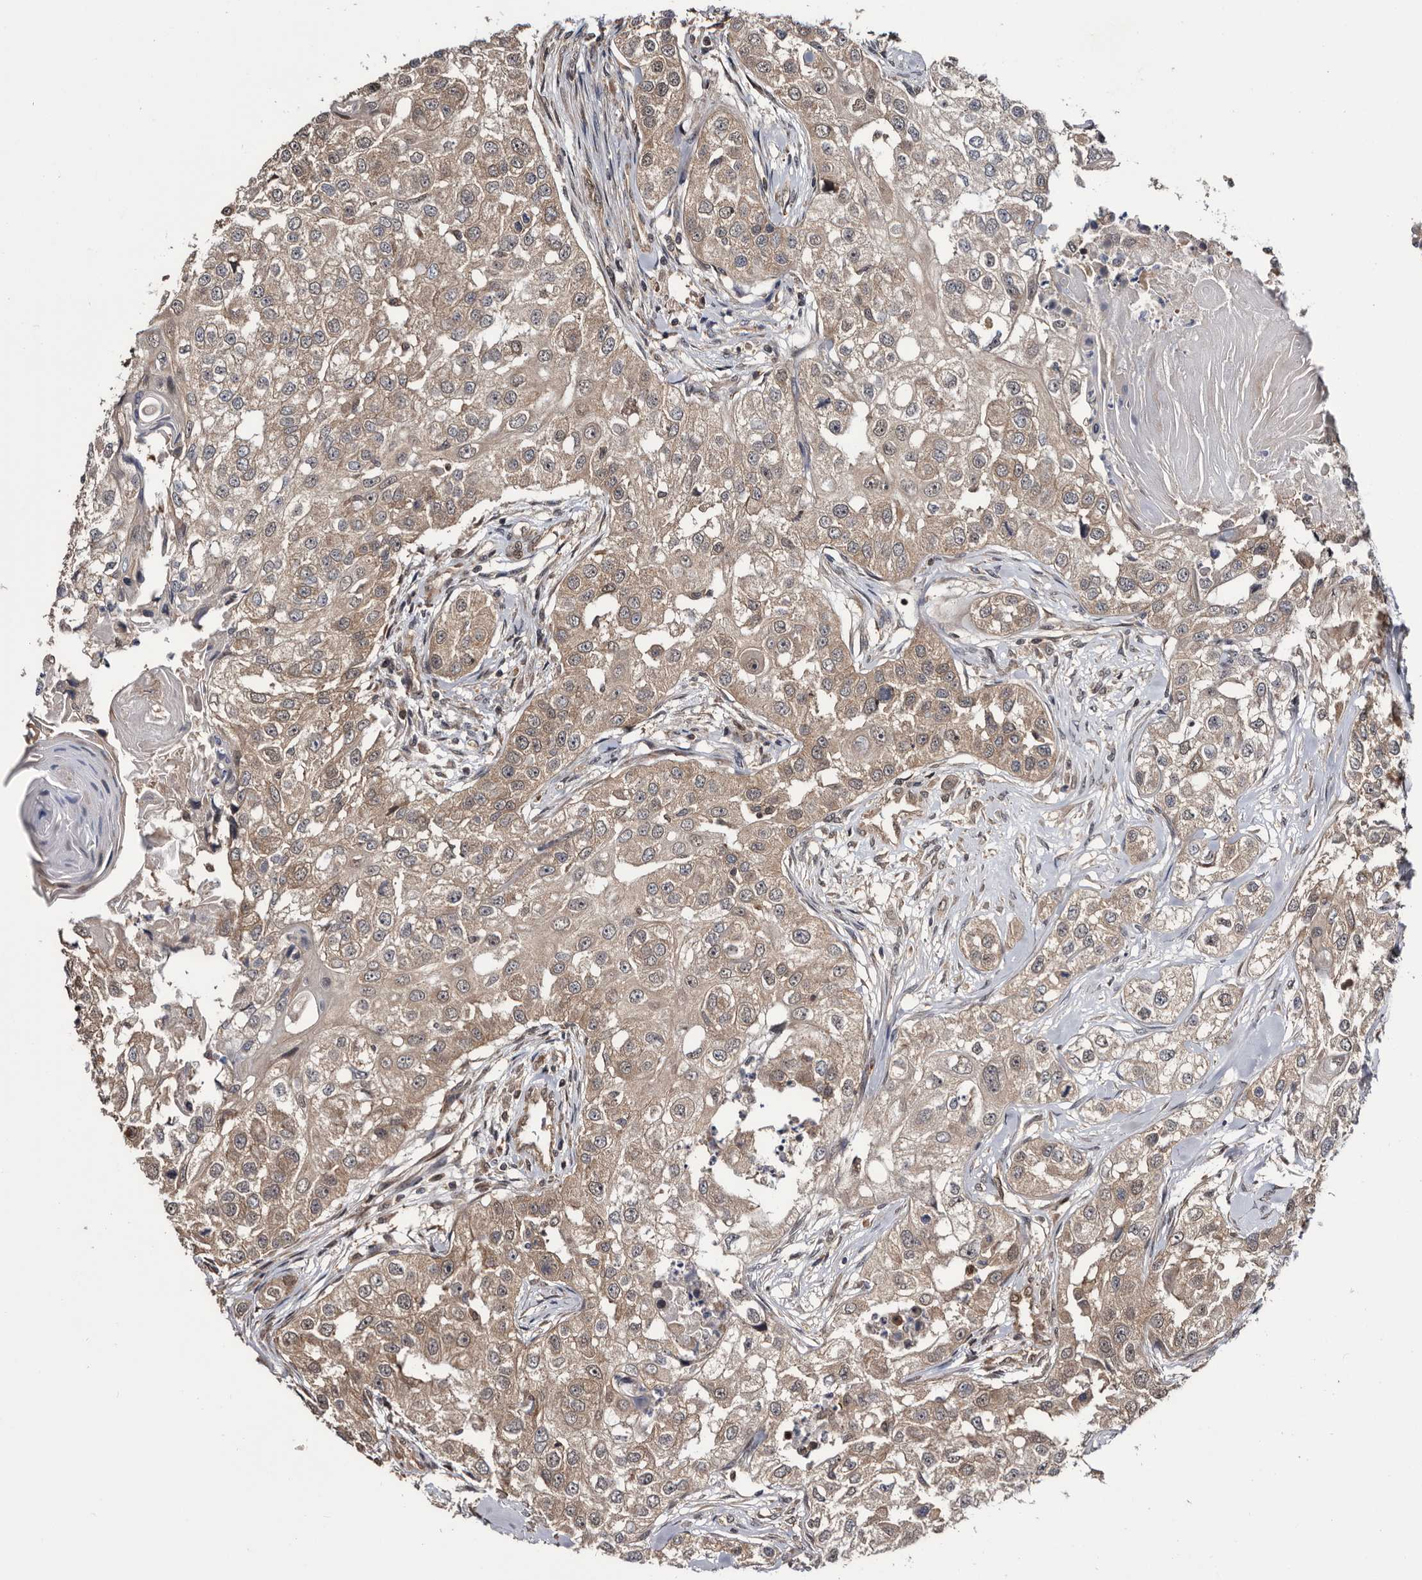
{"staining": {"intensity": "moderate", "quantity": ">75%", "location": "cytoplasmic/membranous"}, "tissue": "head and neck cancer", "cell_type": "Tumor cells", "image_type": "cancer", "snomed": [{"axis": "morphology", "description": "Normal tissue, NOS"}, {"axis": "morphology", "description": "Squamous cell carcinoma, NOS"}, {"axis": "topography", "description": "Skeletal muscle"}, {"axis": "topography", "description": "Head-Neck"}], "caption": "Squamous cell carcinoma (head and neck) stained for a protein exhibits moderate cytoplasmic/membranous positivity in tumor cells.", "gene": "TTI2", "patient": {"sex": "male", "age": 51}}